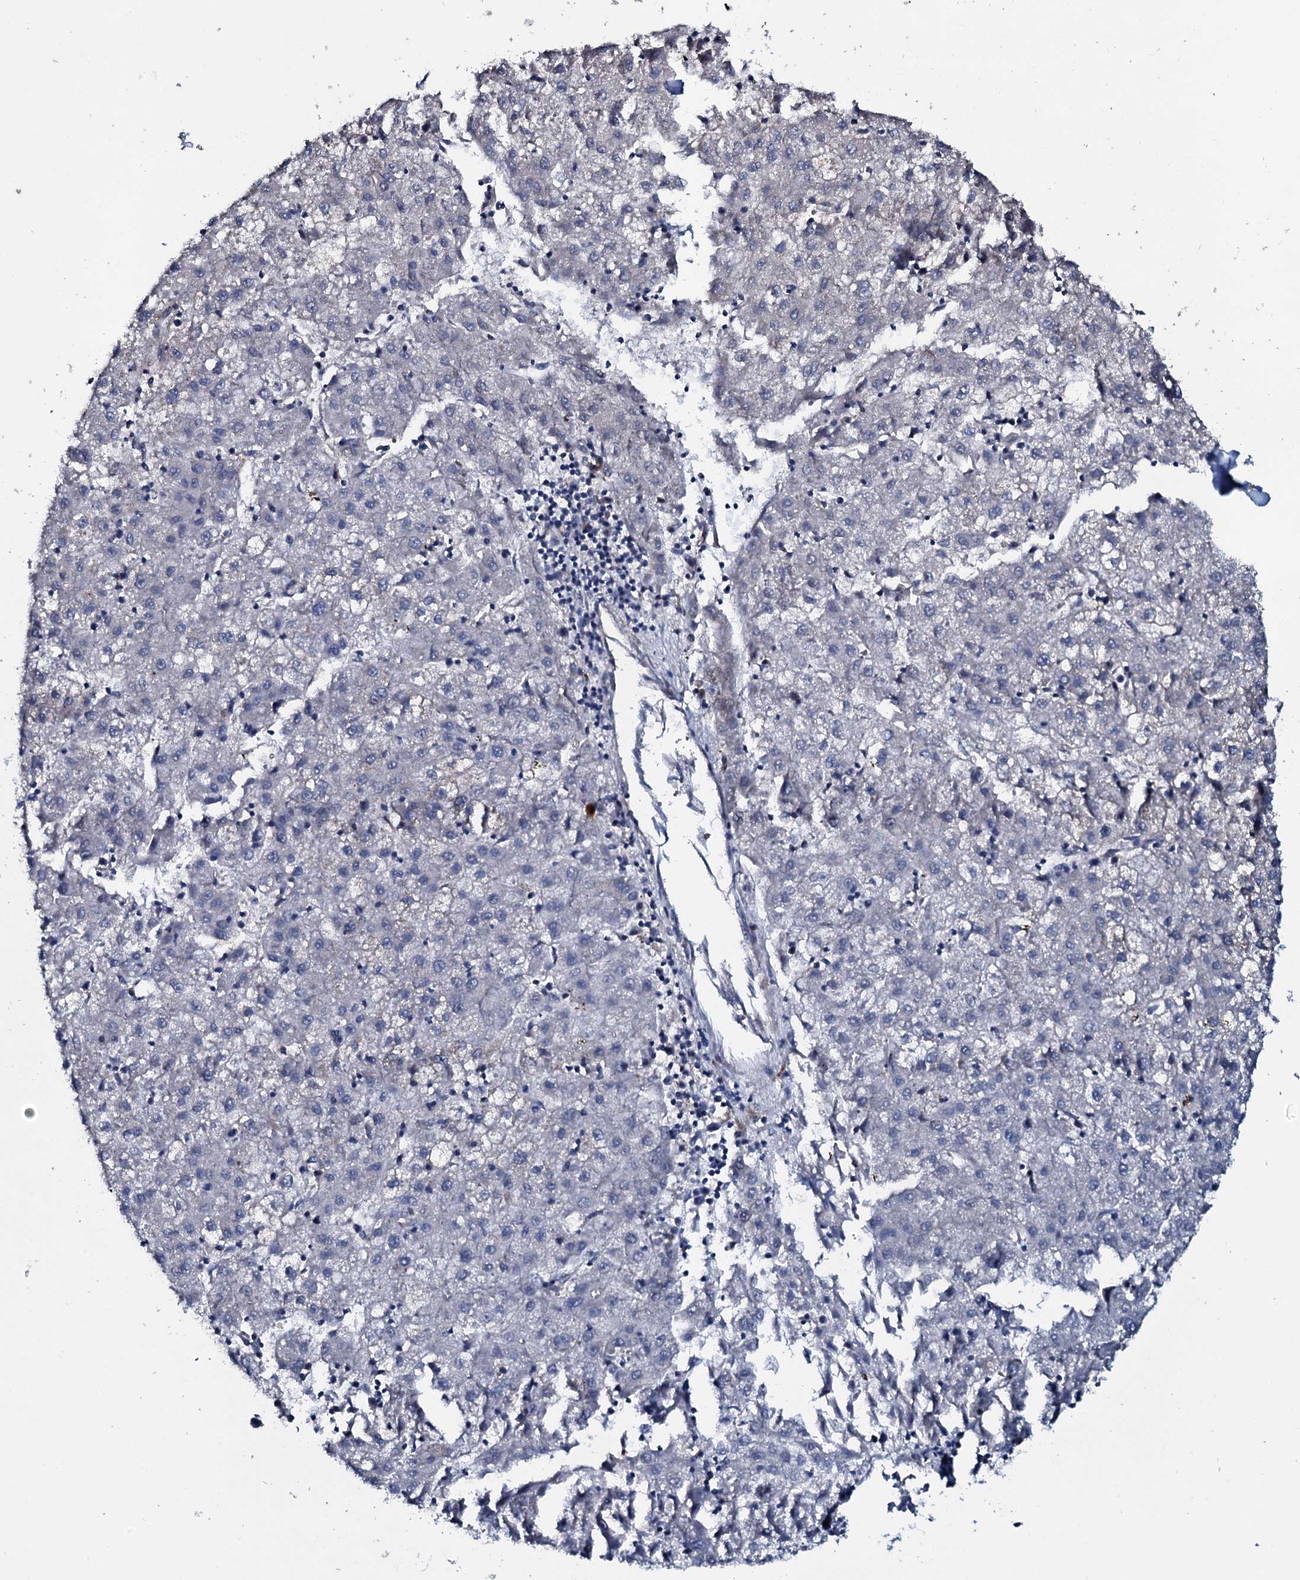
{"staining": {"intensity": "negative", "quantity": "none", "location": "none"}, "tissue": "liver cancer", "cell_type": "Tumor cells", "image_type": "cancer", "snomed": [{"axis": "morphology", "description": "Carcinoma, Hepatocellular, NOS"}, {"axis": "topography", "description": "Liver"}], "caption": "High magnification brightfield microscopy of hepatocellular carcinoma (liver) stained with DAB (brown) and counterstained with hematoxylin (blue): tumor cells show no significant staining.", "gene": "IL12B", "patient": {"sex": "male", "age": 72}}